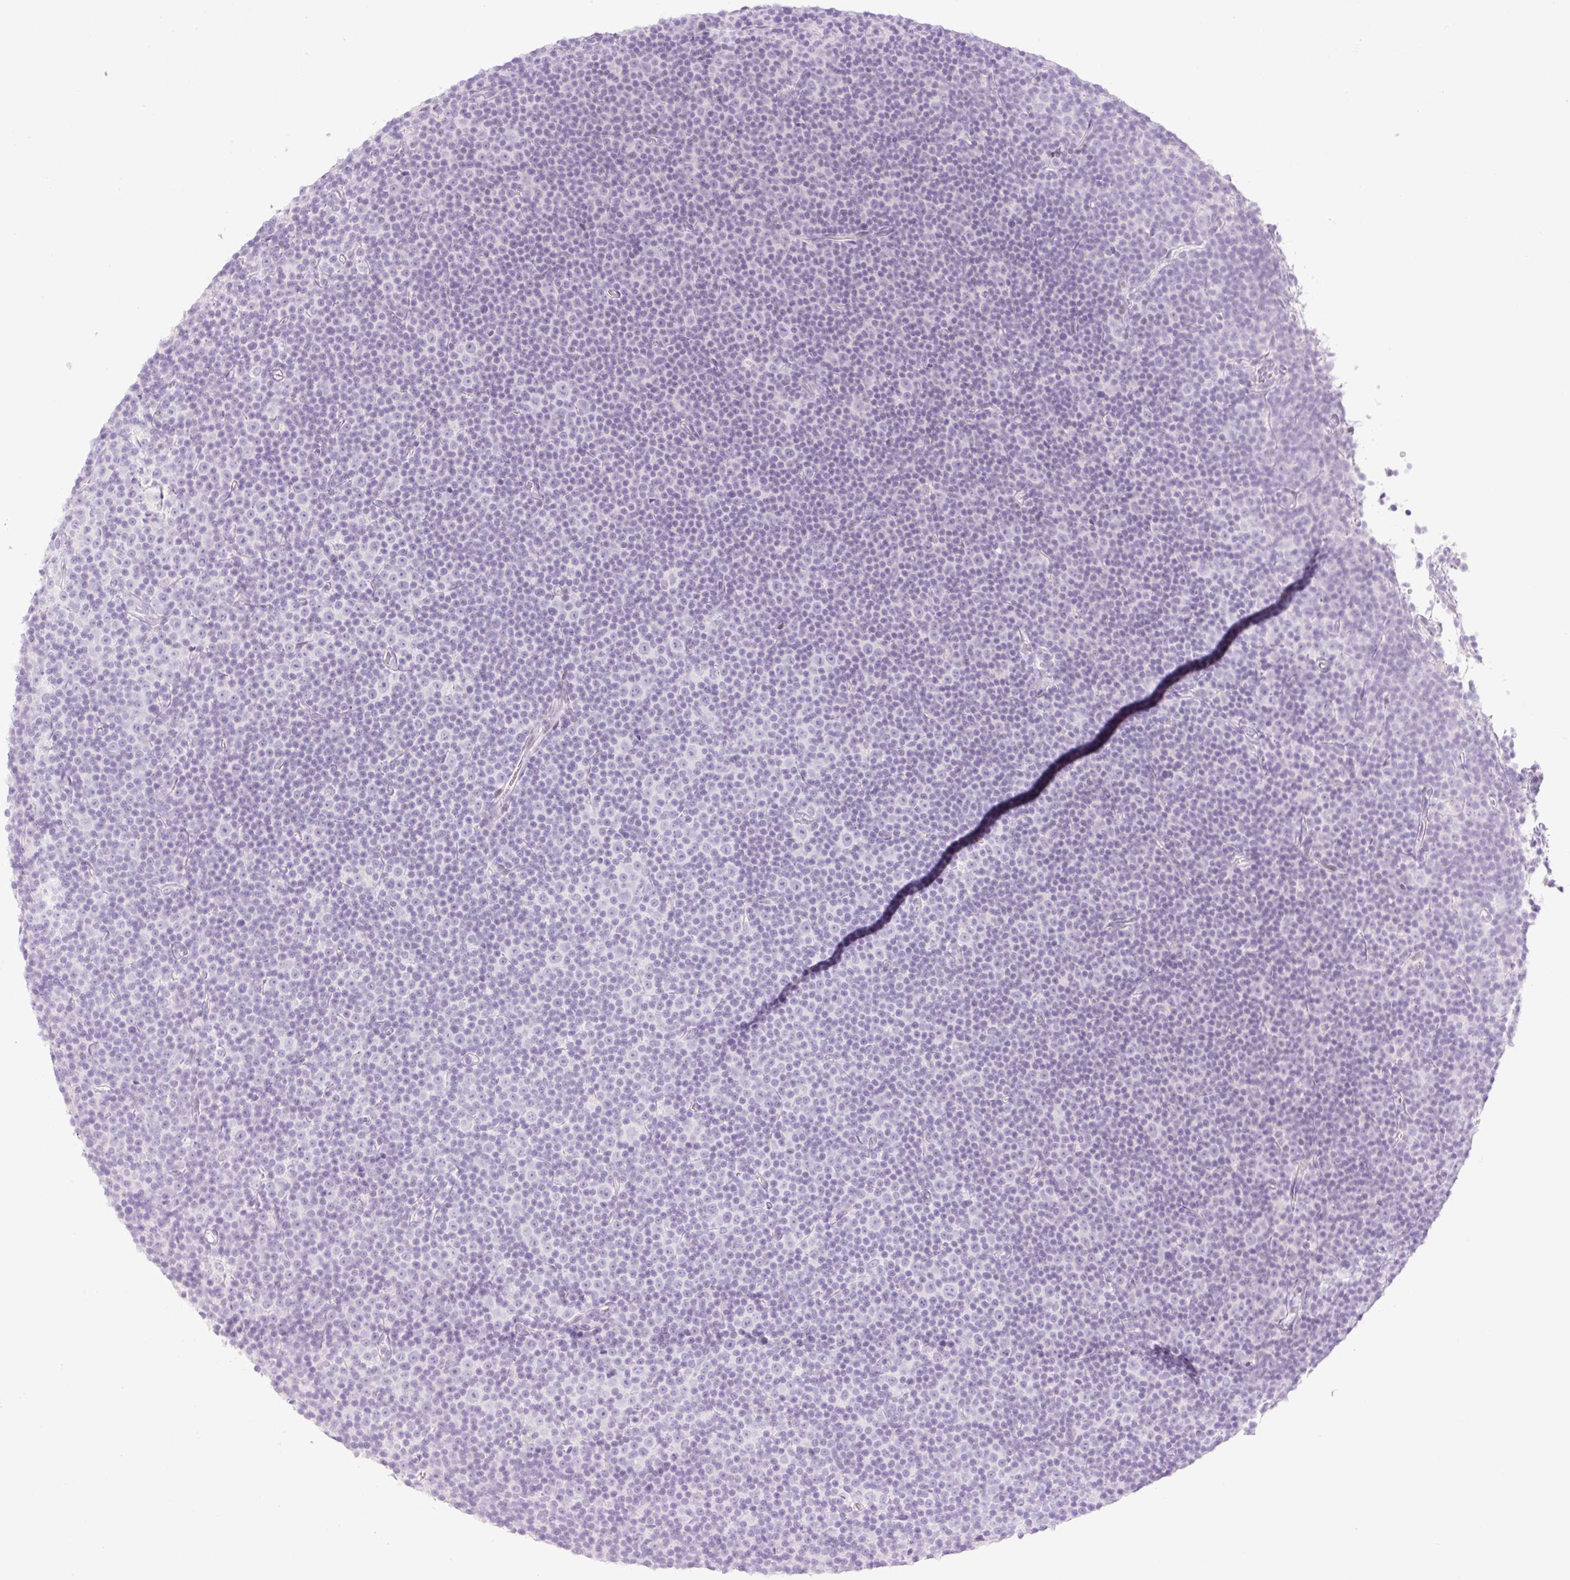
{"staining": {"intensity": "negative", "quantity": "none", "location": "none"}, "tissue": "lymphoma", "cell_type": "Tumor cells", "image_type": "cancer", "snomed": [{"axis": "morphology", "description": "Malignant lymphoma, non-Hodgkin's type, Low grade"}, {"axis": "topography", "description": "Lymph node"}], "caption": "An immunohistochemistry micrograph of lymphoma is shown. There is no staining in tumor cells of lymphoma. Nuclei are stained in blue.", "gene": "SP140L", "patient": {"sex": "female", "age": 67}}